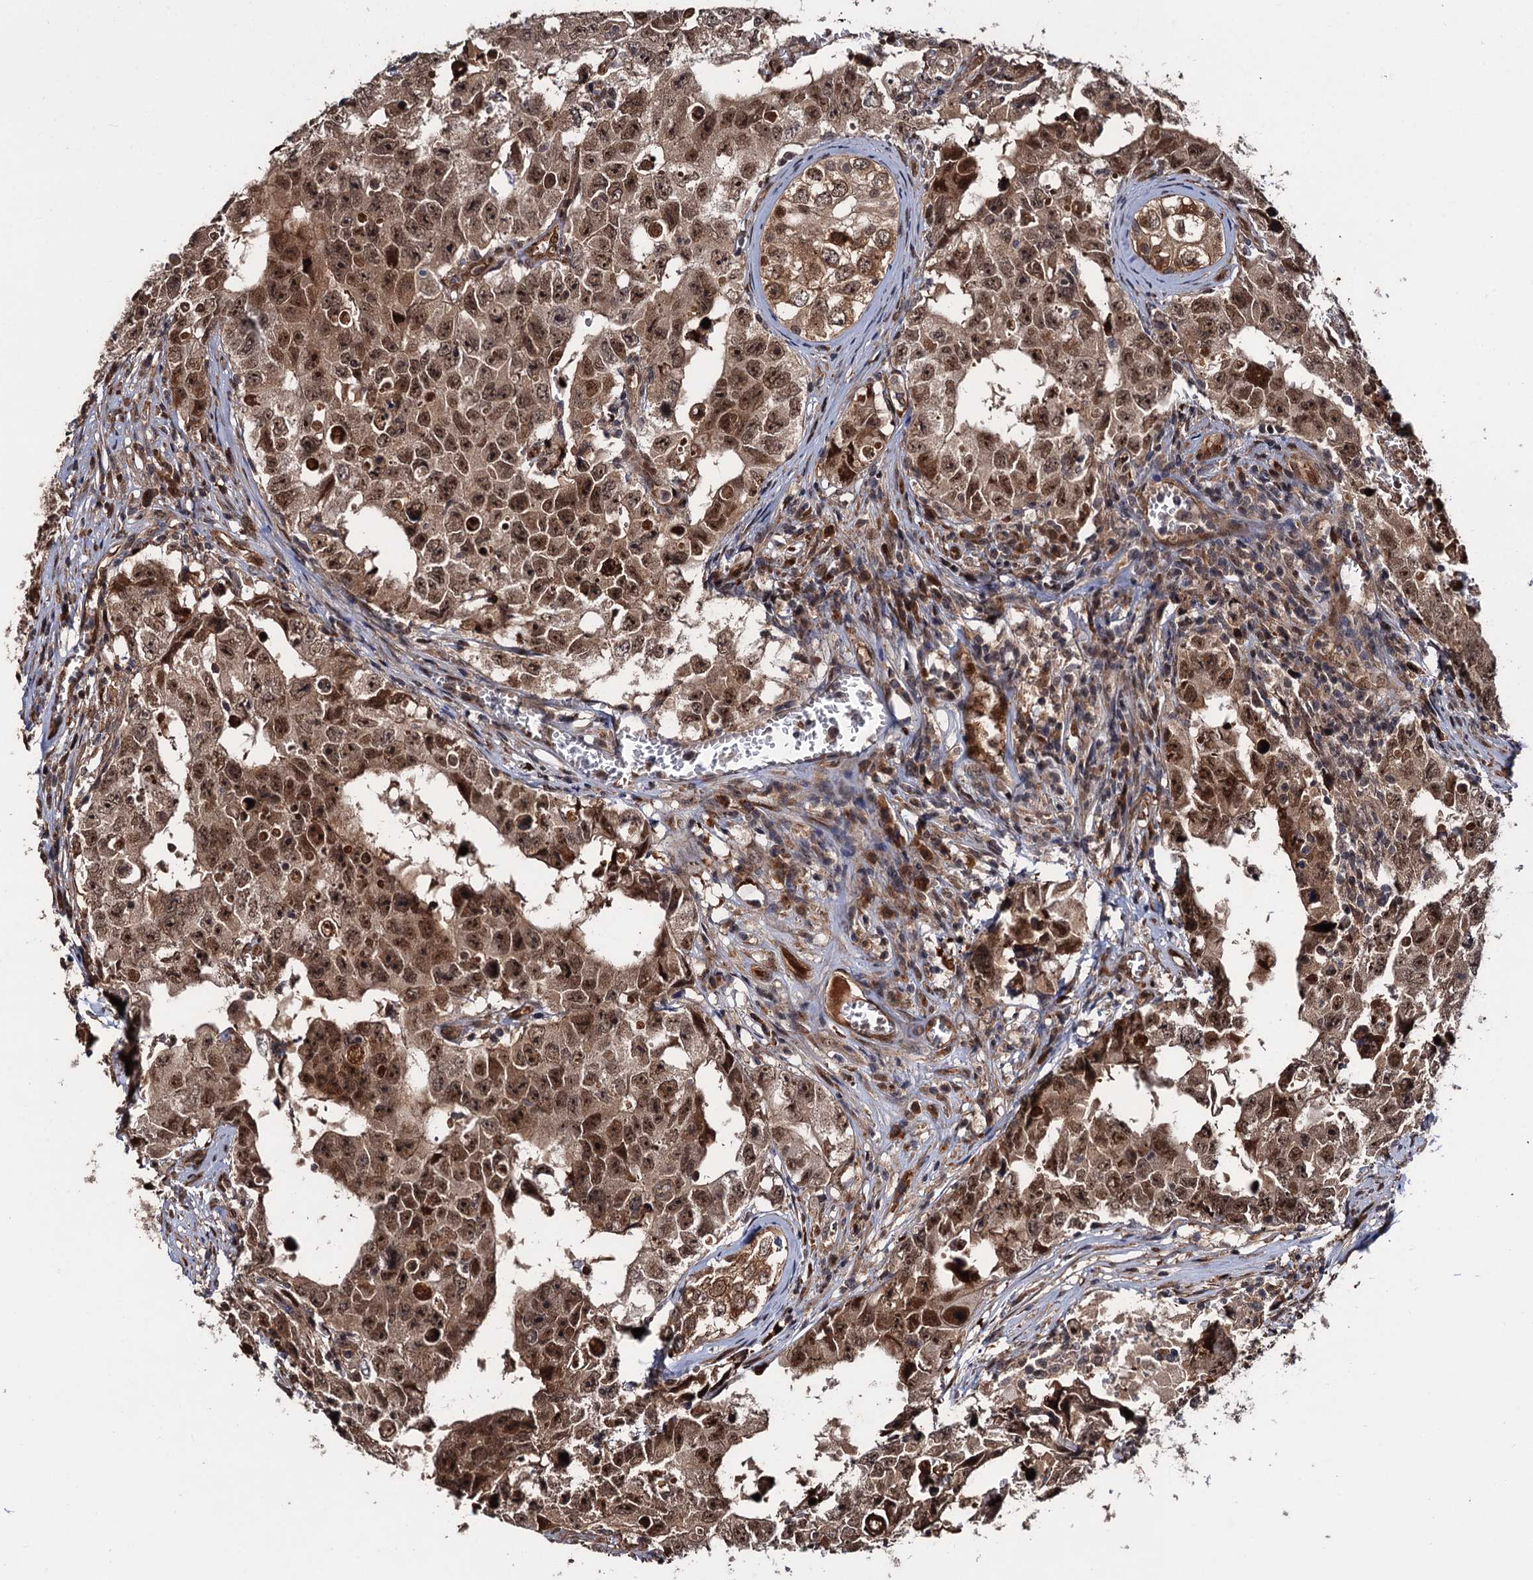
{"staining": {"intensity": "moderate", "quantity": ">75%", "location": "cytoplasmic/membranous,nuclear"}, "tissue": "testis cancer", "cell_type": "Tumor cells", "image_type": "cancer", "snomed": [{"axis": "morphology", "description": "Carcinoma, Embryonal, NOS"}, {"axis": "topography", "description": "Testis"}], "caption": "Moderate cytoplasmic/membranous and nuclear staining is present in approximately >75% of tumor cells in testis cancer. The staining was performed using DAB (3,3'-diaminobenzidine), with brown indicating positive protein expression. Nuclei are stained blue with hematoxylin.", "gene": "CDC23", "patient": {"sex": "male", "age": 17}}